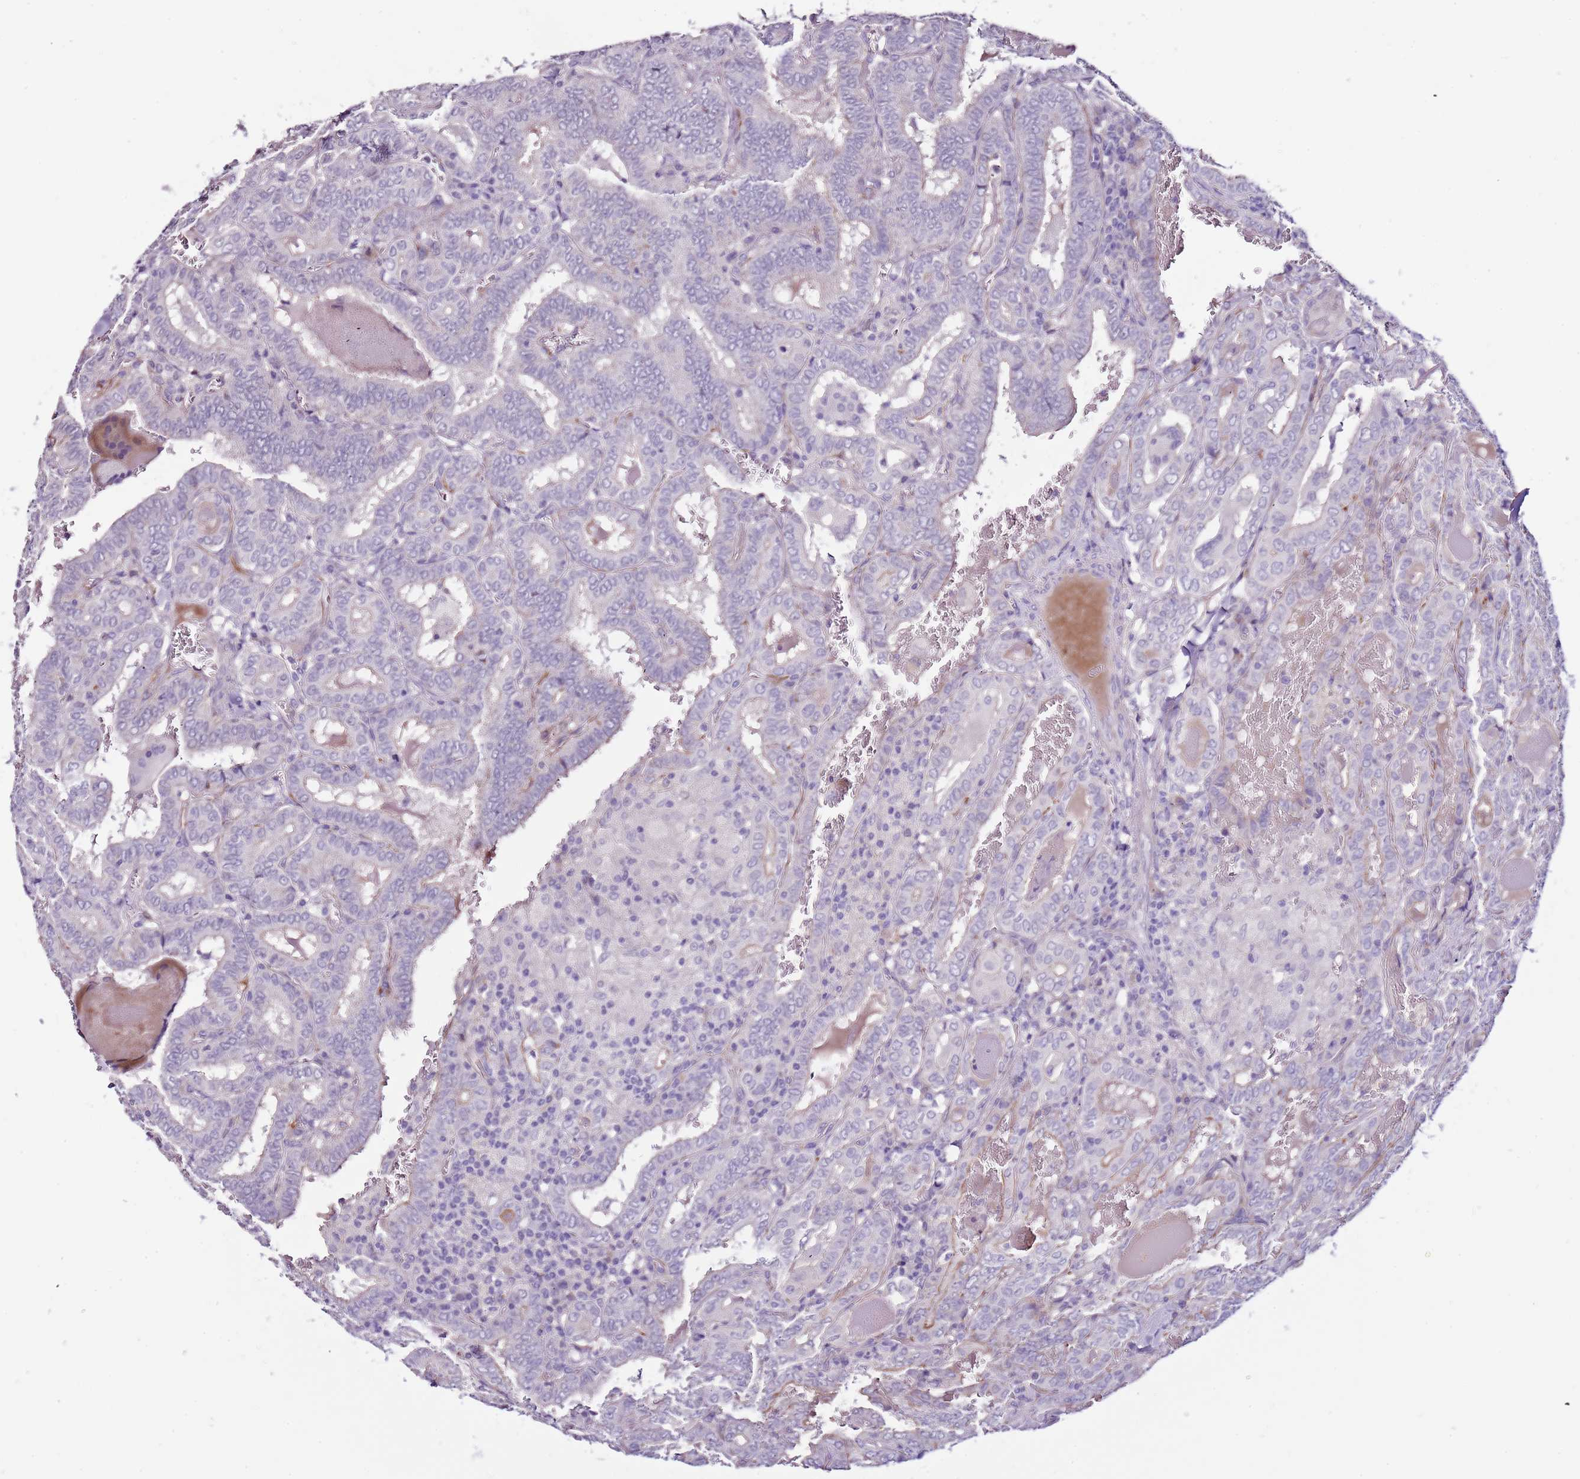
{"staining": {"intensity": "weak", "quantity": "<25%", "location": "cytoplasmic/membranous"}, "tissue": "thyroid cancer", "cell_type": "Tumor cells", "image_type": "cancer", "snomed": [{"axis": "morphology", "description": "Papillary adenocarcinoma, NOS"}, {"axis": "topography", "description": "Thyroid gland"}], "caption": "This is a photomicrograph of immunohistochemistry (IHC) staining of thyroid papillary adenocarcinoma, which shows no staining in tumor cells.", "gene": "NKX2-3", "patient": {"sex": "female", "age": 72}}